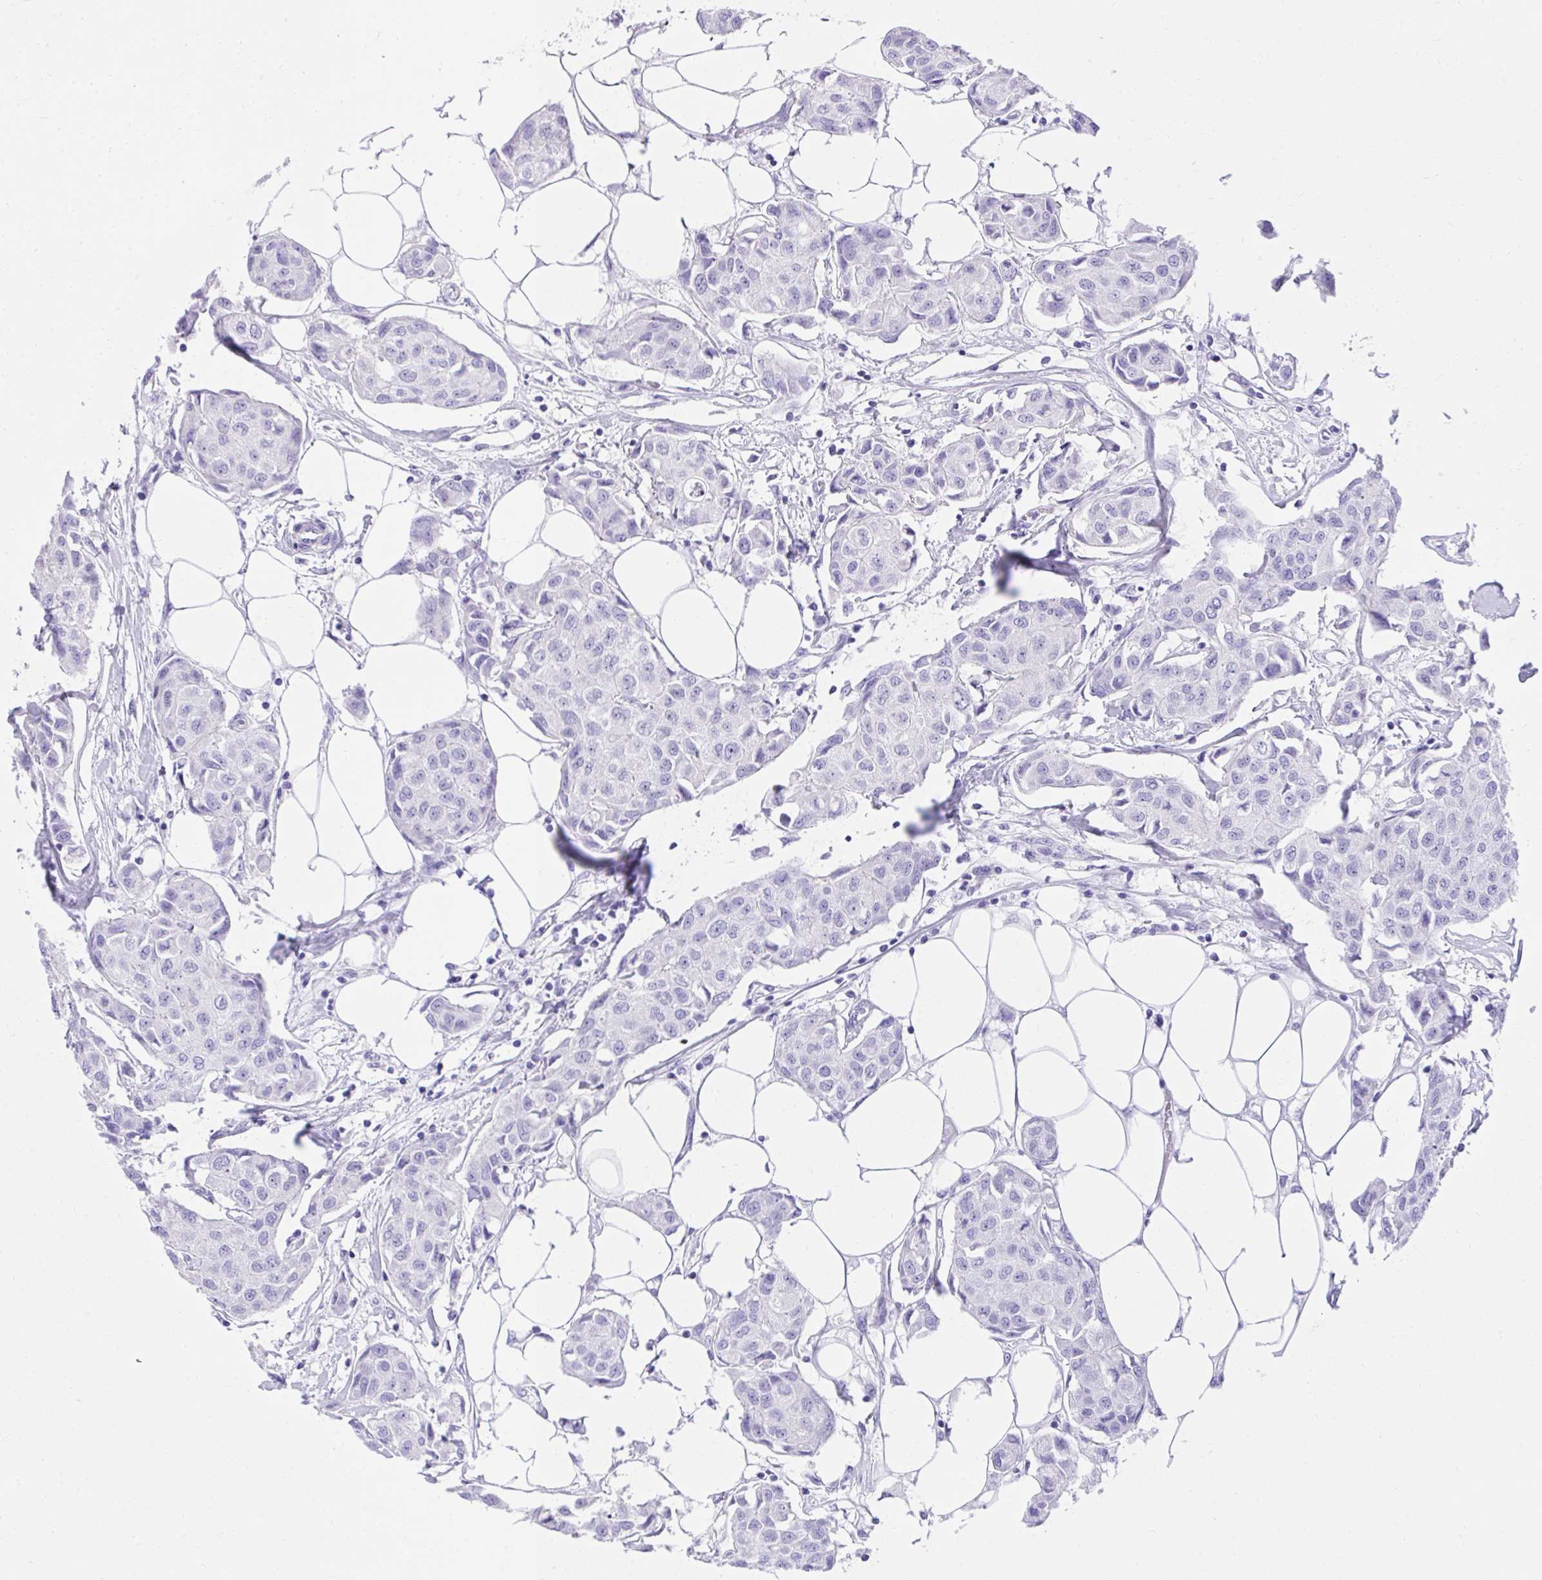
{"staining": {"intensity": "negative", "quantity": "none", "location": "none"}, "tissue": "breast cancer", "cell_type": "Tumor cells", "image_type": "cancer", "snomed": [{"axis": "morphology", "description": "Duct carcinoma"}, {"axis": "topography", "description": "Breast"}, {"axis": "topography", "description": "Lymph node"}], "caption": "Tumor cells are negative for brown protein staining in breast cancer (infiltrating ductal carcinoma). (Brightfield microscopy of DAB (3,3'-diaminobenzidine) IHC at high magnification).", "gene": "KCNN4", "patient": {"sex": "female", "age": 80}}